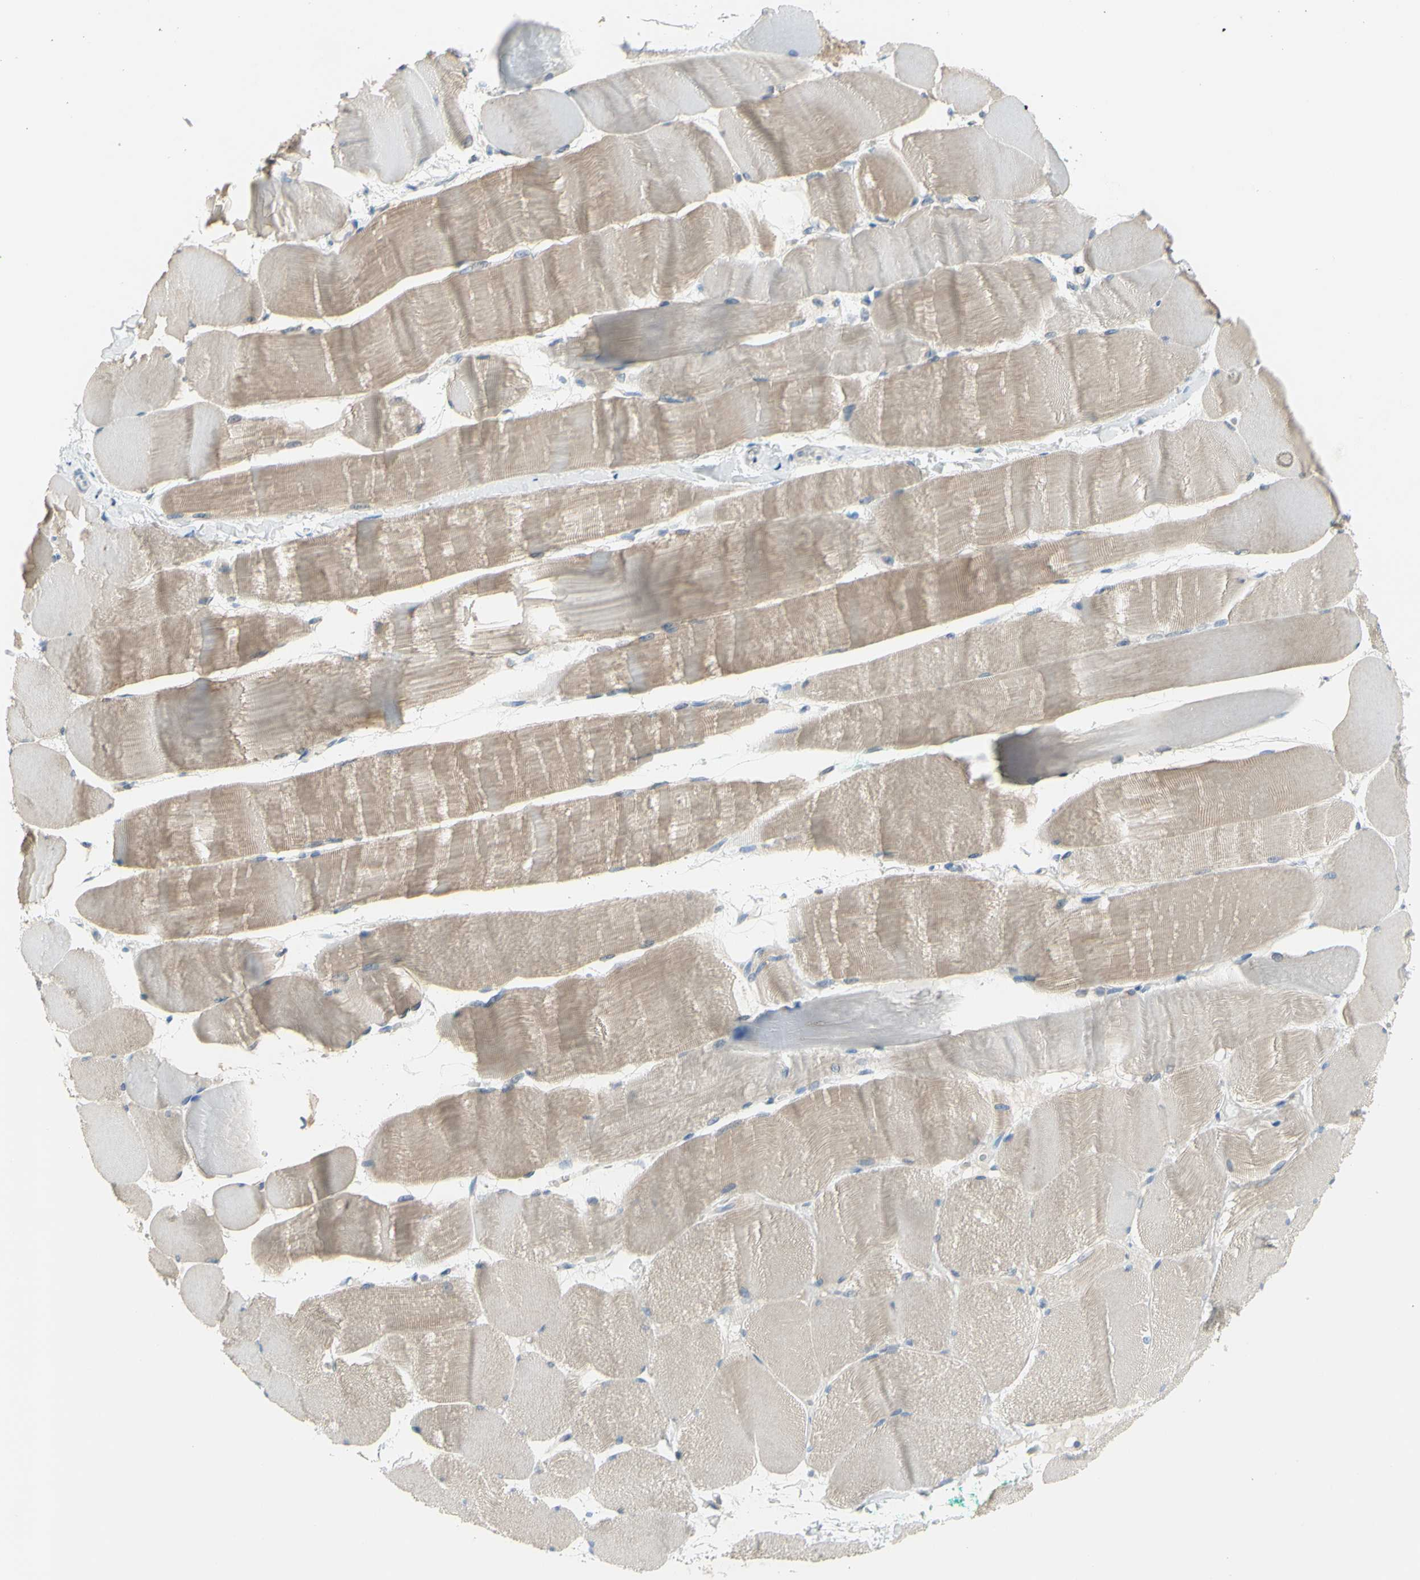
{"staining": {"intensity": "weak", "quantity": ">75%", "location": "cytoplasmic/membranous"}, "tissue": "skeletal muscle", "cell_type": "Myocytes", "image_type": "normal", "snomed": [{"axis": "morphology", "description": "Normal tissue, NOS"}, {"axis": "morphology", "description": "Squamous cell carcinoma, NOS"}, {"axis": "topography", "description": "Skeletal muscle"}], "caption": "Immunohistochemistry of unremarkable human skeletal muscle exhibits low levels of weak cytoplasmic/membranous positivity in approximately >75% of myocytes.", "gene": "MUC1", "patient": {"sex": "male", "age": 51}}